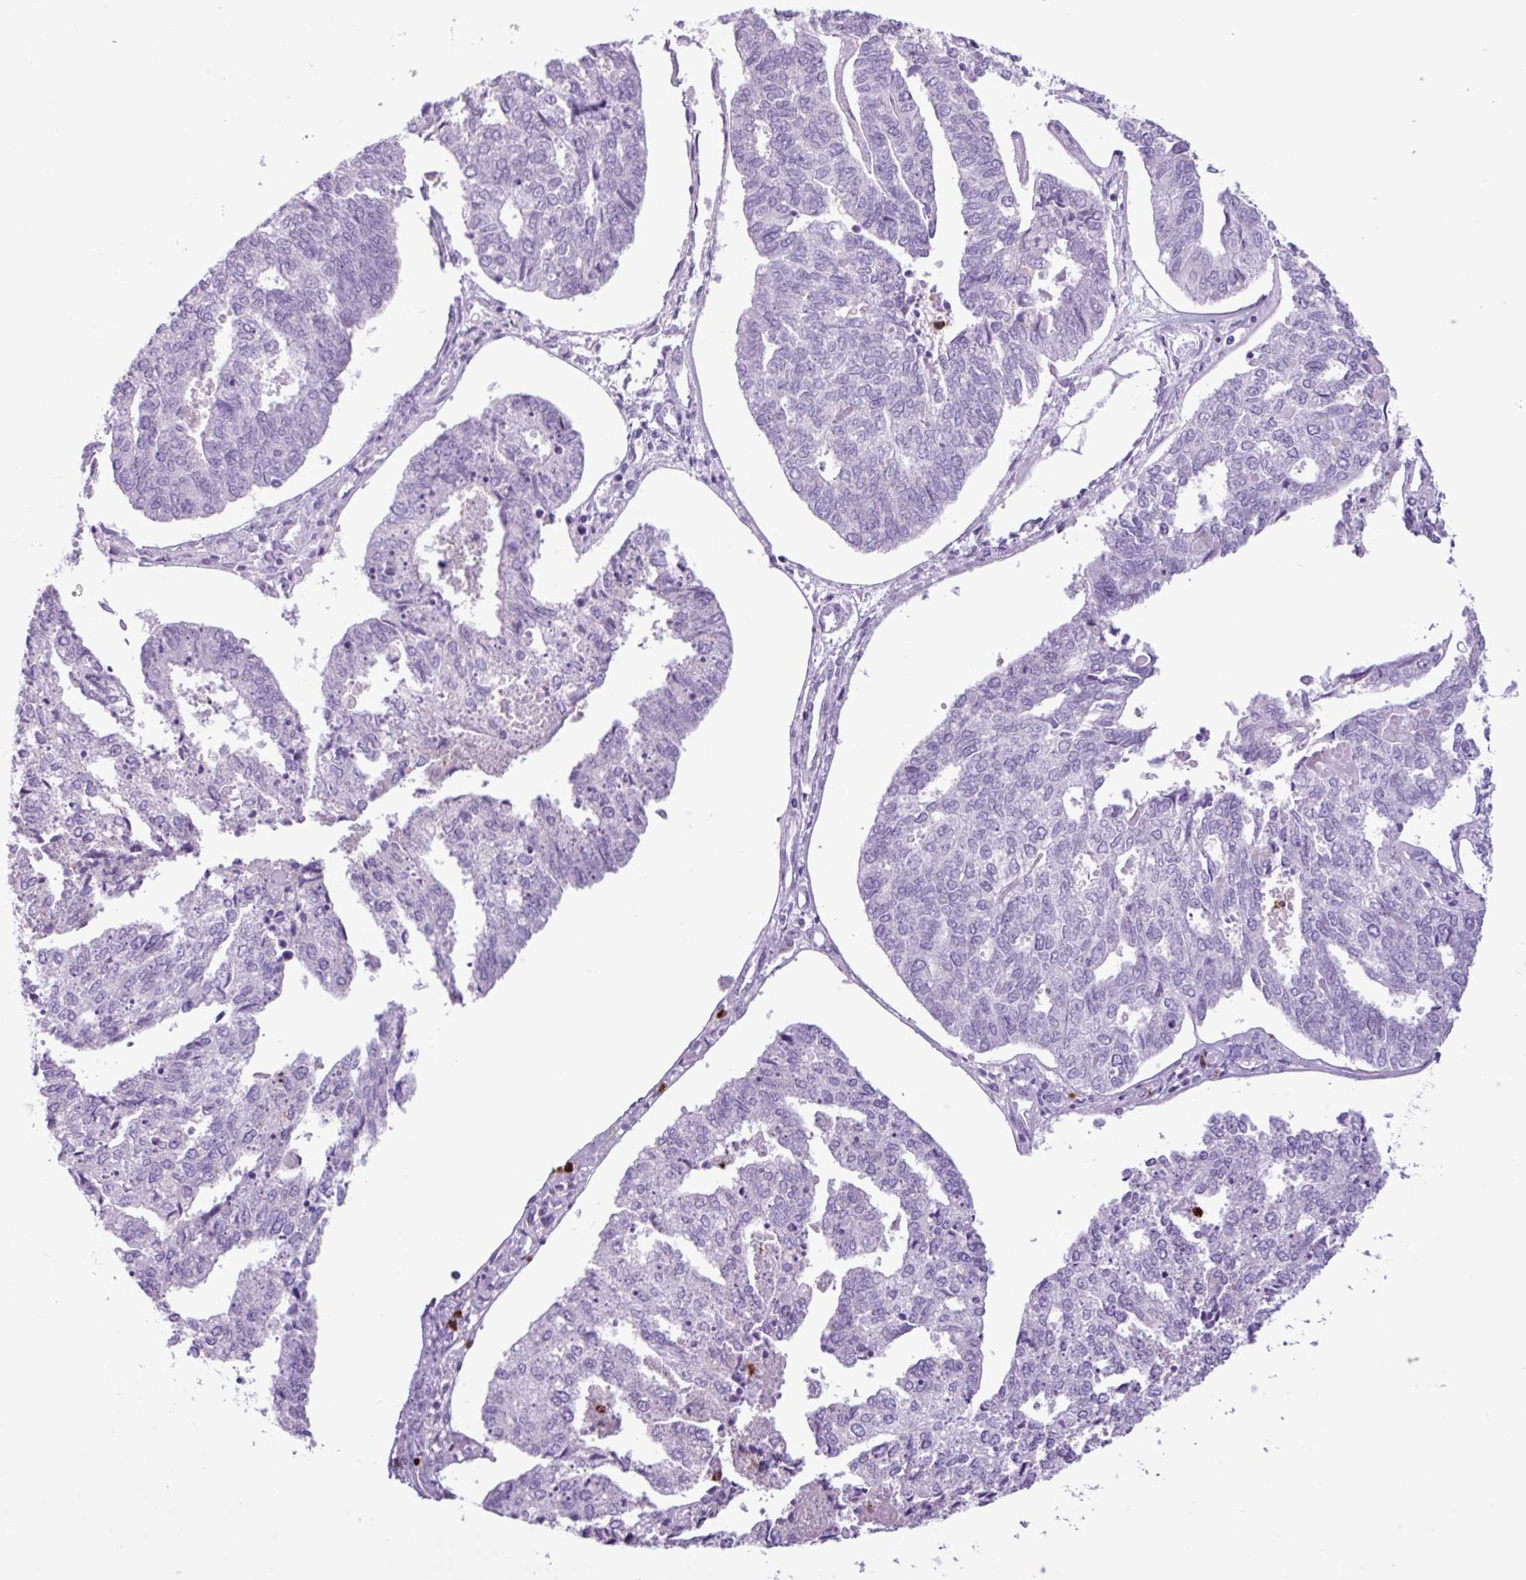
{"staining": {"intensity": "negative", "quantity": "none", "location": "none"}, "tissue": "endometrial cancer", "cell_type": "Tumor cells", "image_type": "cancer", "snomed": [{"axis": "morphology", "description": "Adenocarcinoma, NOS"}, {"axis": "topography", "description": "Endometrium"}], "caption": "There is no significant expression in tumor cells of endometrial adenocarcinoma.", "gene": "TMEM178A", "patient": {"sex": "female", "age": 73}}